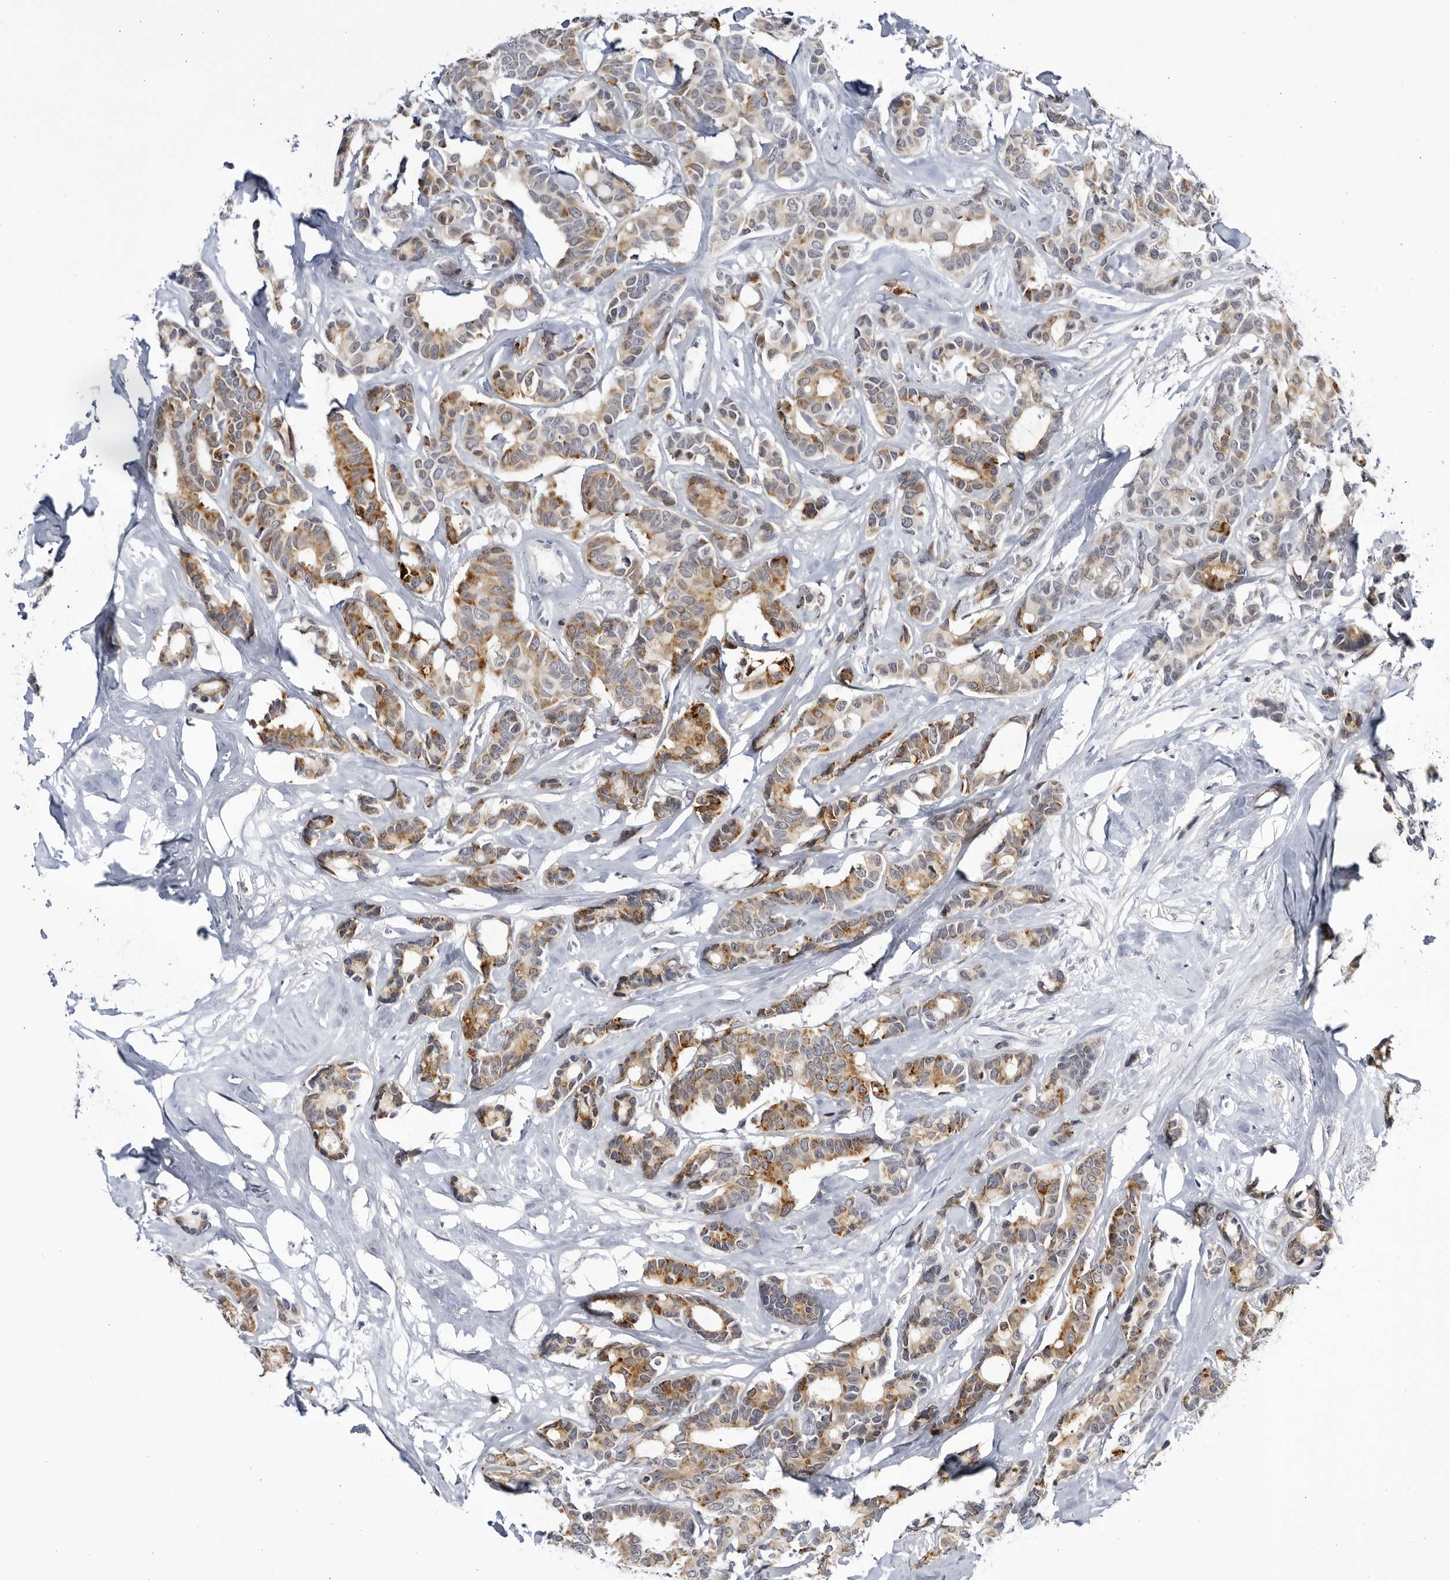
{"staining": {"intensity": "moderate", "quantity": ">75%", "location": "cytoplasmic/membranous"}, "tissue": "breast cancer", "cell_type": "Tumor cells", "image_type": "cancer", "snomed": [{"axis": "morphology", "description": "Duct carcinoma"}, {"axis": "topography", "description": "Breast"}], "caption": "The histopathology image shows a brown stain indicating the presence of a protein in the cytoplasmic/membranous of tumor cells in breast infiltrating ductal carcinoma.", "gene": "CNBD1", "patient": {"sex": "female", "age": 87}}